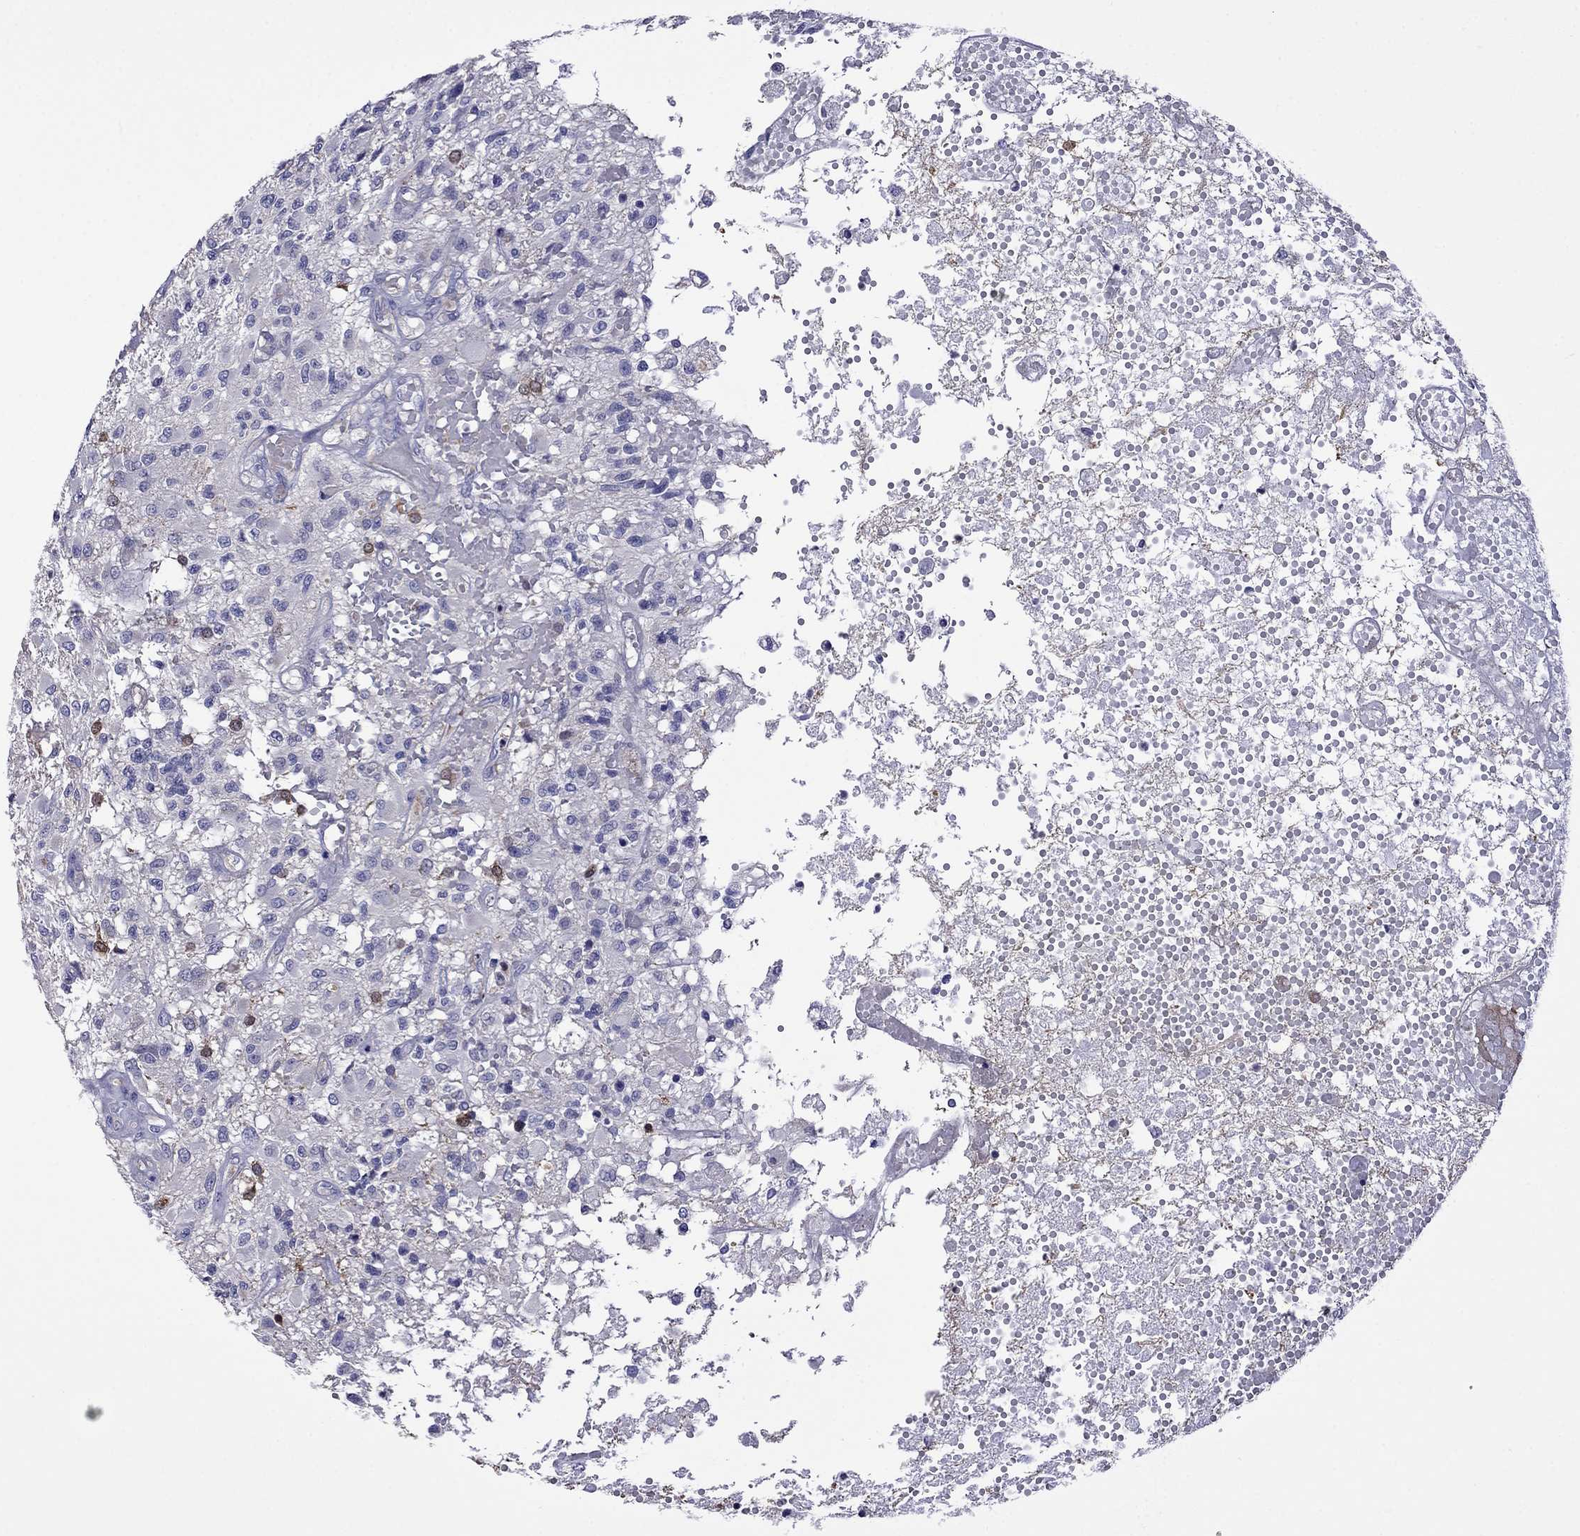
{"staining": {"intensity": "negative", "quantity": "none", "location": "none"}, "tissue": "glioma", "cell_type": "Tumor cells", "image_type": "cancer", "snomed": [{"axis": "morphology", "description": "Glioma, malignant, High grade"}, {"axis": "topography", "description": "Brain"}], "caption": "Tumor cells show no significant positivity in glioma. (Brightfield microscopy of DAB (3,3'-diaminobenzidine) IHC at high magnification).", "gene": "STAR", "patient": {"sex": "female", "age": 63}}